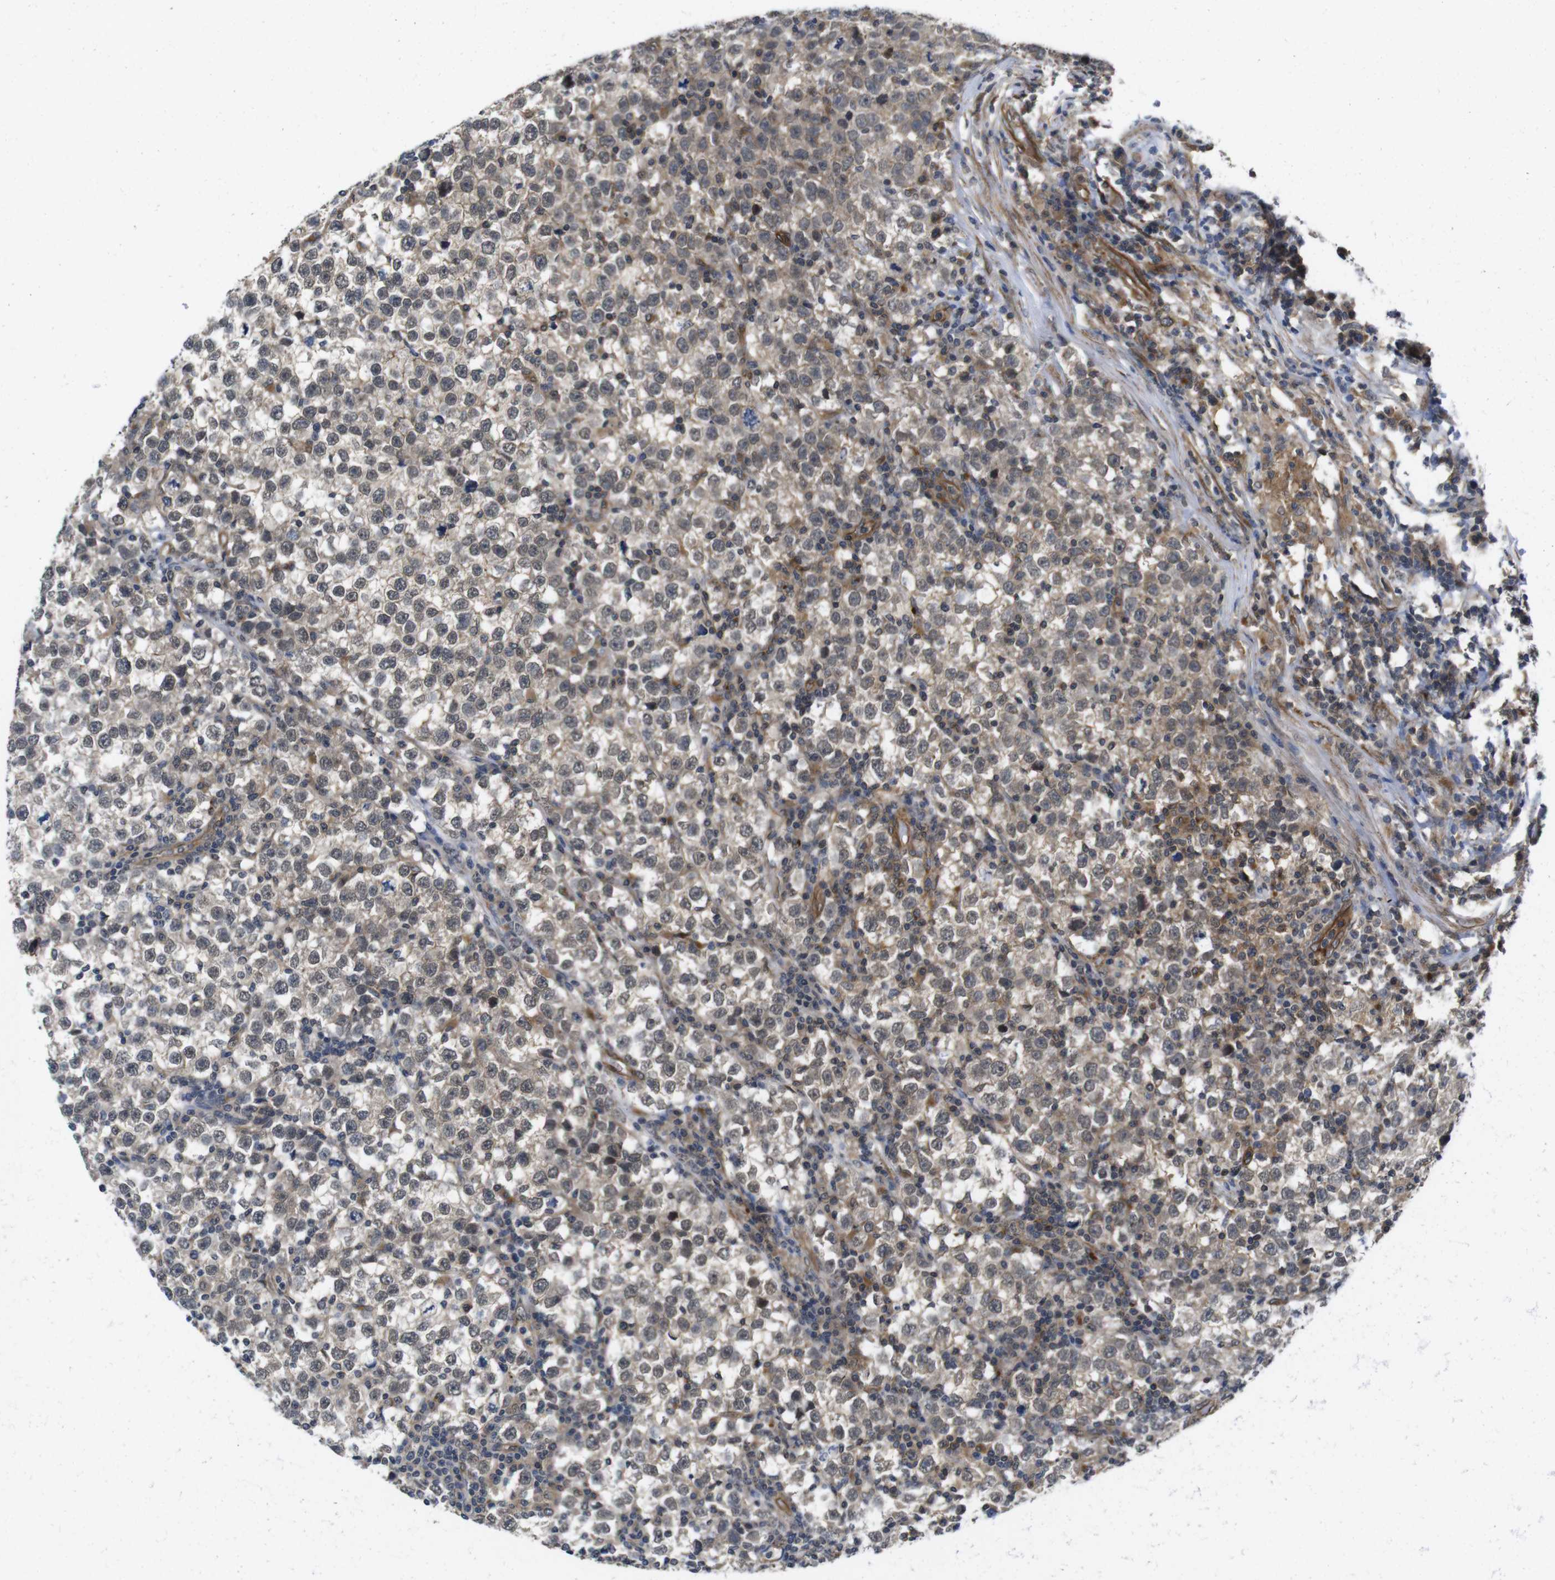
{"staining": {"intensity": "moderate", "quantity": ">75%", "location": "cytoplasmic/membranous,nuclear"}, "tissue": "testis cancer", "cell_type": "Tumor cells", "image_type": "cancer", "snomed": [{"axis": "morphology", "description": "Seminoma, NOS"}, {"axis": "topography", "description": "Testis"}], "caption": "High-magnification brightfield microscopy of seminoma (testis) stained with DAB (brown) and counterstained with hematoxylin (blue). tumor cells exhibit moderate cytoplasmic/membranous and nuclear expression is identified in approximately>75% of cells. The protein of interest is stained brown, and the nuclei are stained in blue (DAB IHC with brightfield microscopy, high magnification).", "gene": "ZDHHC5", "patient": {"sex": "male", "age": 43}}